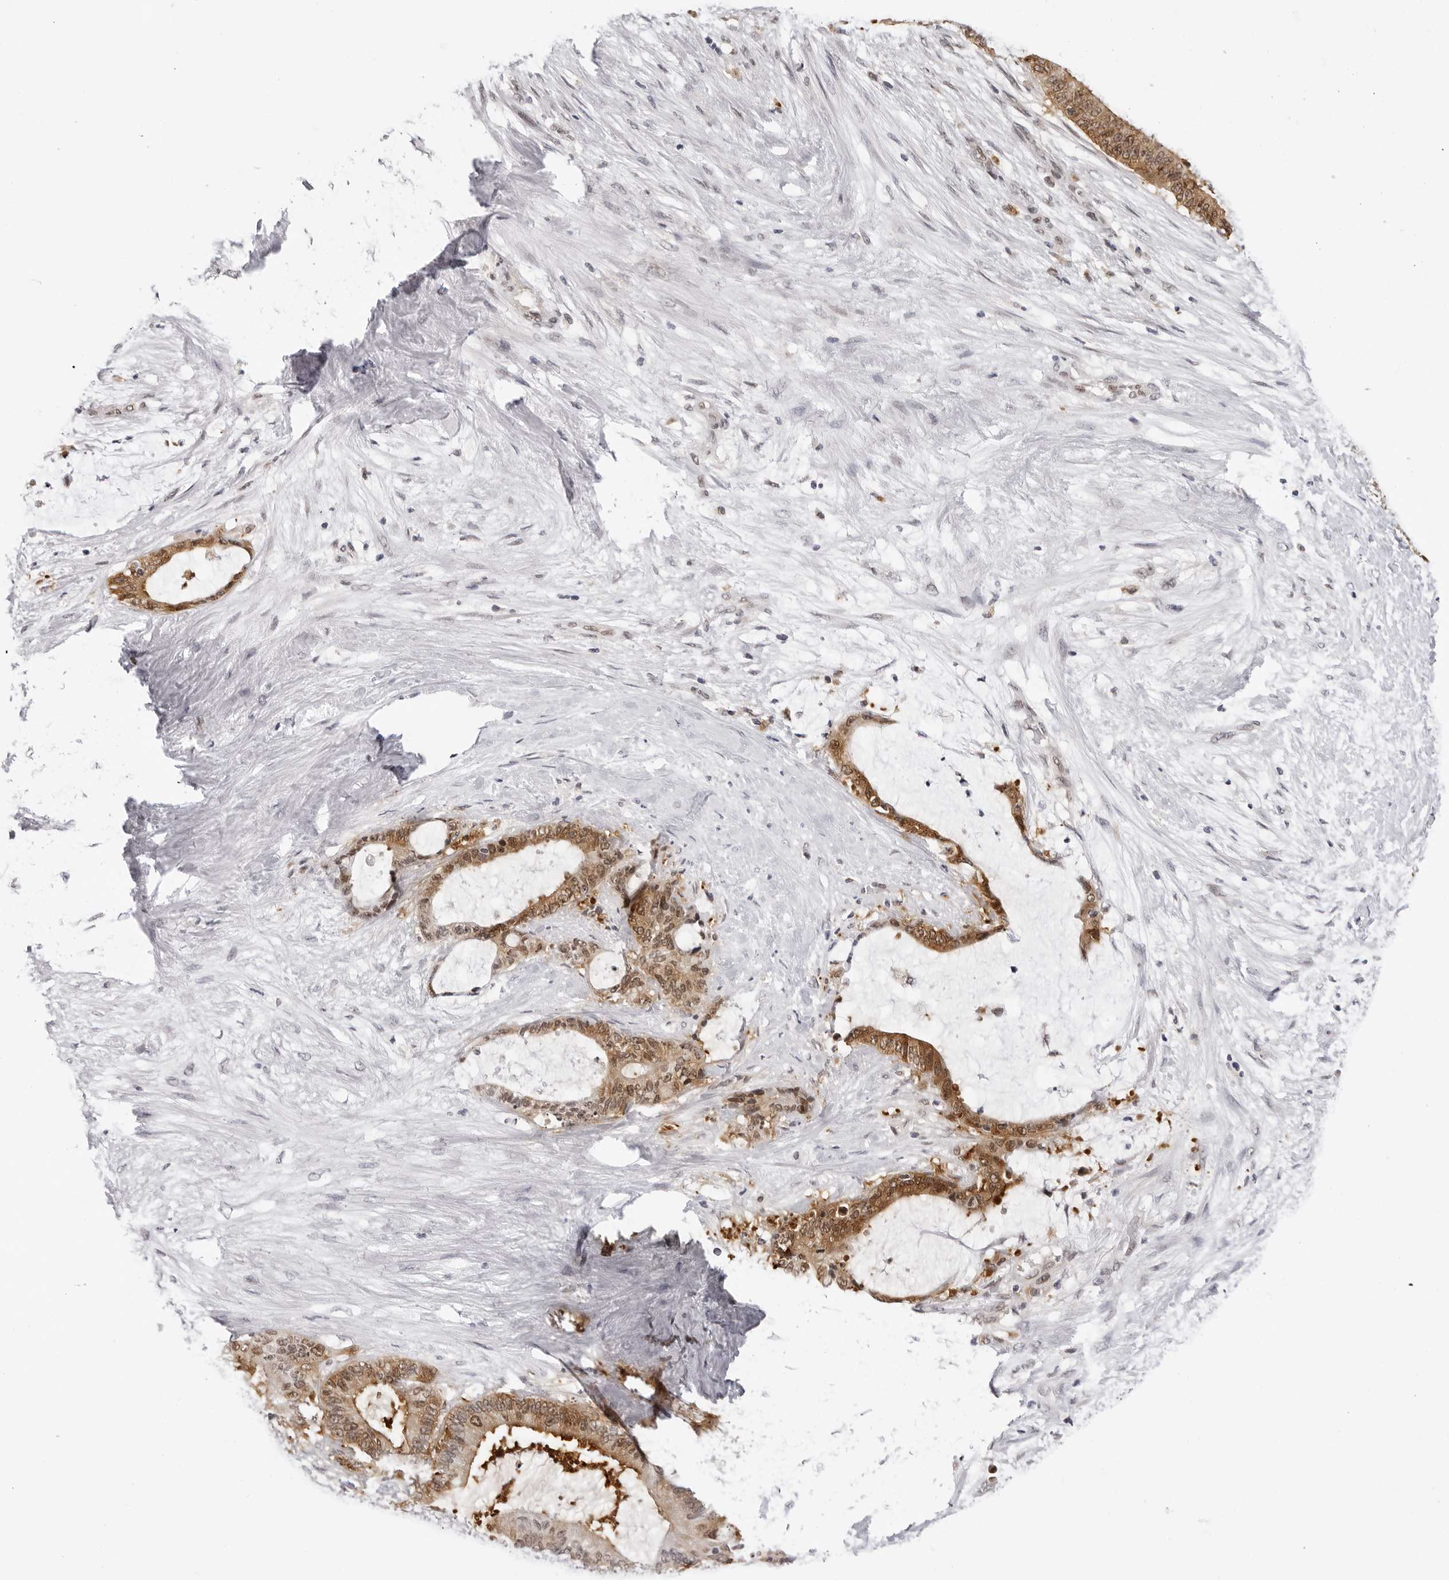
{"staining": {"intensity": "moderate", "quantity": ">75%", "location": "cytoplasmic/membranous,nuclear"}, "tissue": "liver cancer", "cell_type": "Tumor cells", "image_type": "cancer", "snomed": [{"axis": "morphology", "description": "Normal tissue, NOS"}, {"axis": "morphology", "description": "Cholangiocarcinoma"}, {"axis": "topography", "description": "Liver"}, {"axis": "topography", "description": "Peripheral nerve tissue"}], "caption": "About >75% of tumor cells in human liver cancer (cholangiocarcinoma) display moderate cytoplasmic/membranous and nuclear protein expression as visualized by brown immunohistochemical staining.", "gene": "WDR77", "patient": {"sex": "female", "age": 73}}